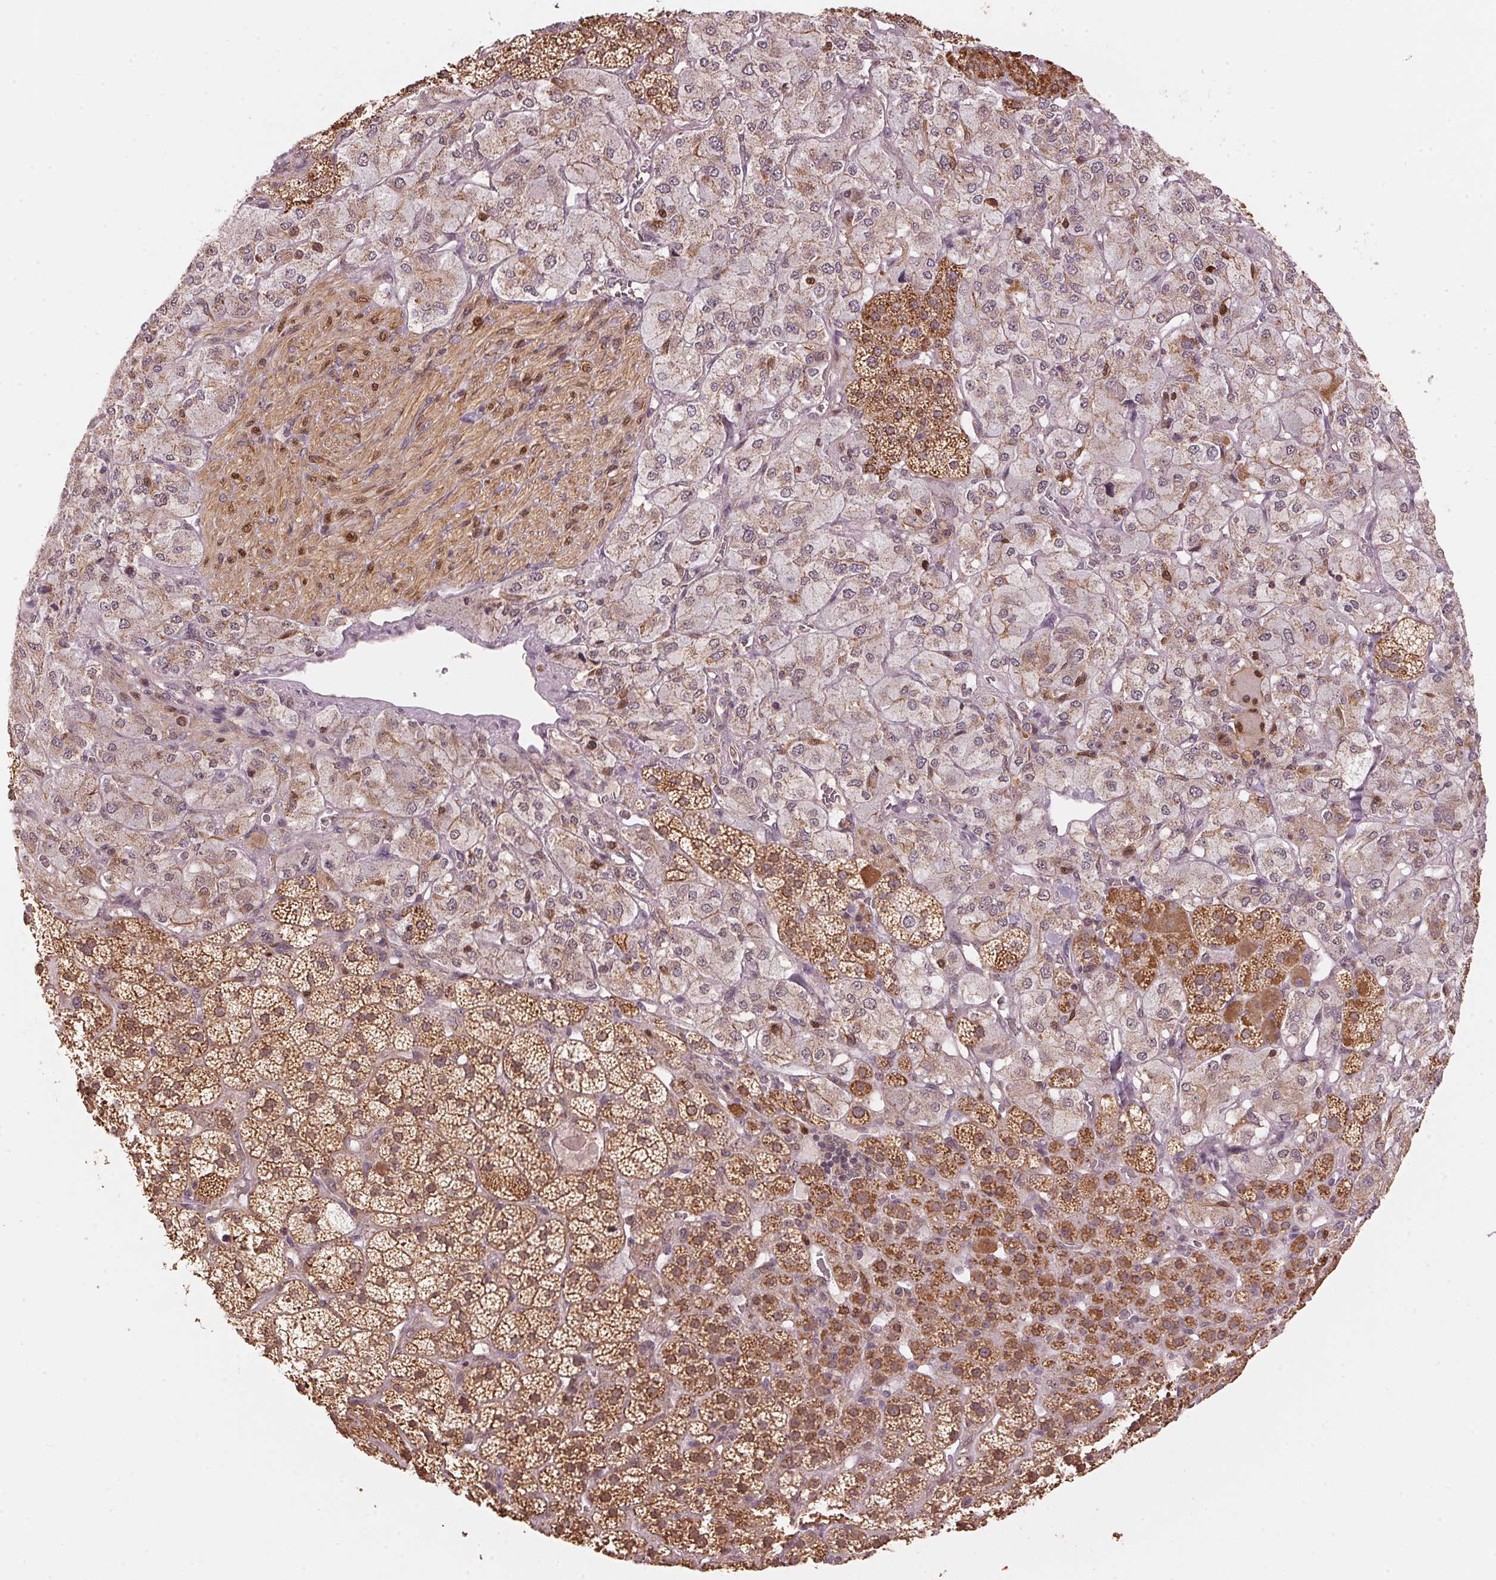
{"staining": {"intensity": "strong", "quantity": "25%-75%", "location": "cytoplasmic/membranous"}, "tissue": "adrenal gland", "cell_type": "Glandular cells", "image_type": "normal", "snomed": [{"axis": "morphology", "description": "Normal tissue, NOS"}, {"axis": "topography", "description": "Adrenal gland"}], "caption": "Human adrenal gland stained with a protein marker displays strong staining in glandular cells.", "gene": "ARHGAP6", "patient": {"sex": "female", "age": 60}}